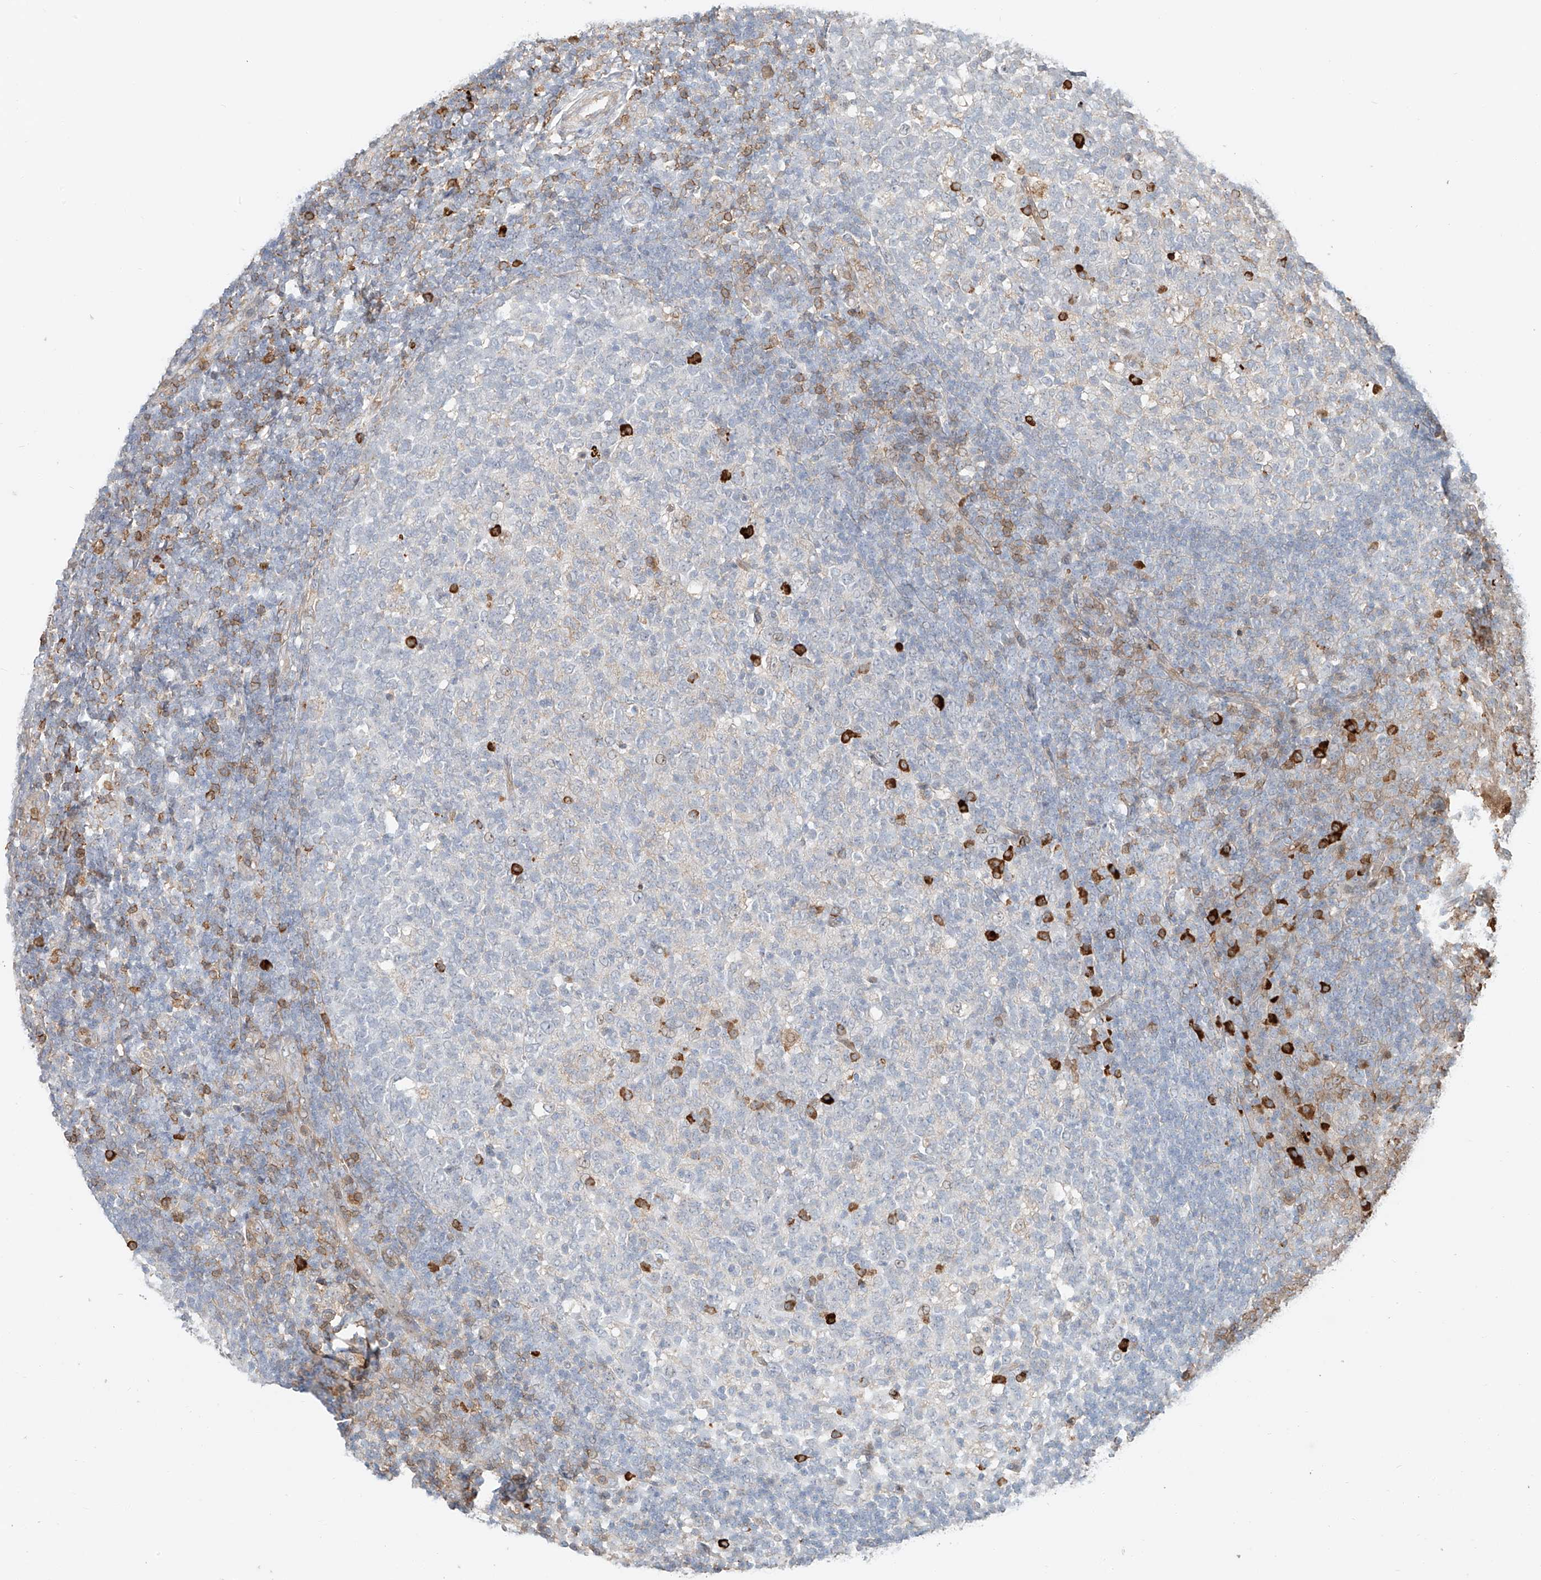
{"staining": {"intensity": "strong", "quantity": "<25%", "location": "nuclear"}, "tissue": "tonsil", "cell_type": "Germinal center cells", "image_type": "normal", "snomed": [{"axis": "morphology", "description": "Normal tissue, NOS"}, {"axis": "topography", "description": "Tonsil"}], "caption": "IHC (DAB) staining of normal human tonsil exhibits strong nuclear protein positivity in approximately <25% of germinal center cells. Using DAB (brown) and hematoxylin (blue) stains, captured at high magnification using brightfield microscopy.", "gene": "CEP162", "patient": {"sex": "female", "age": 19}}